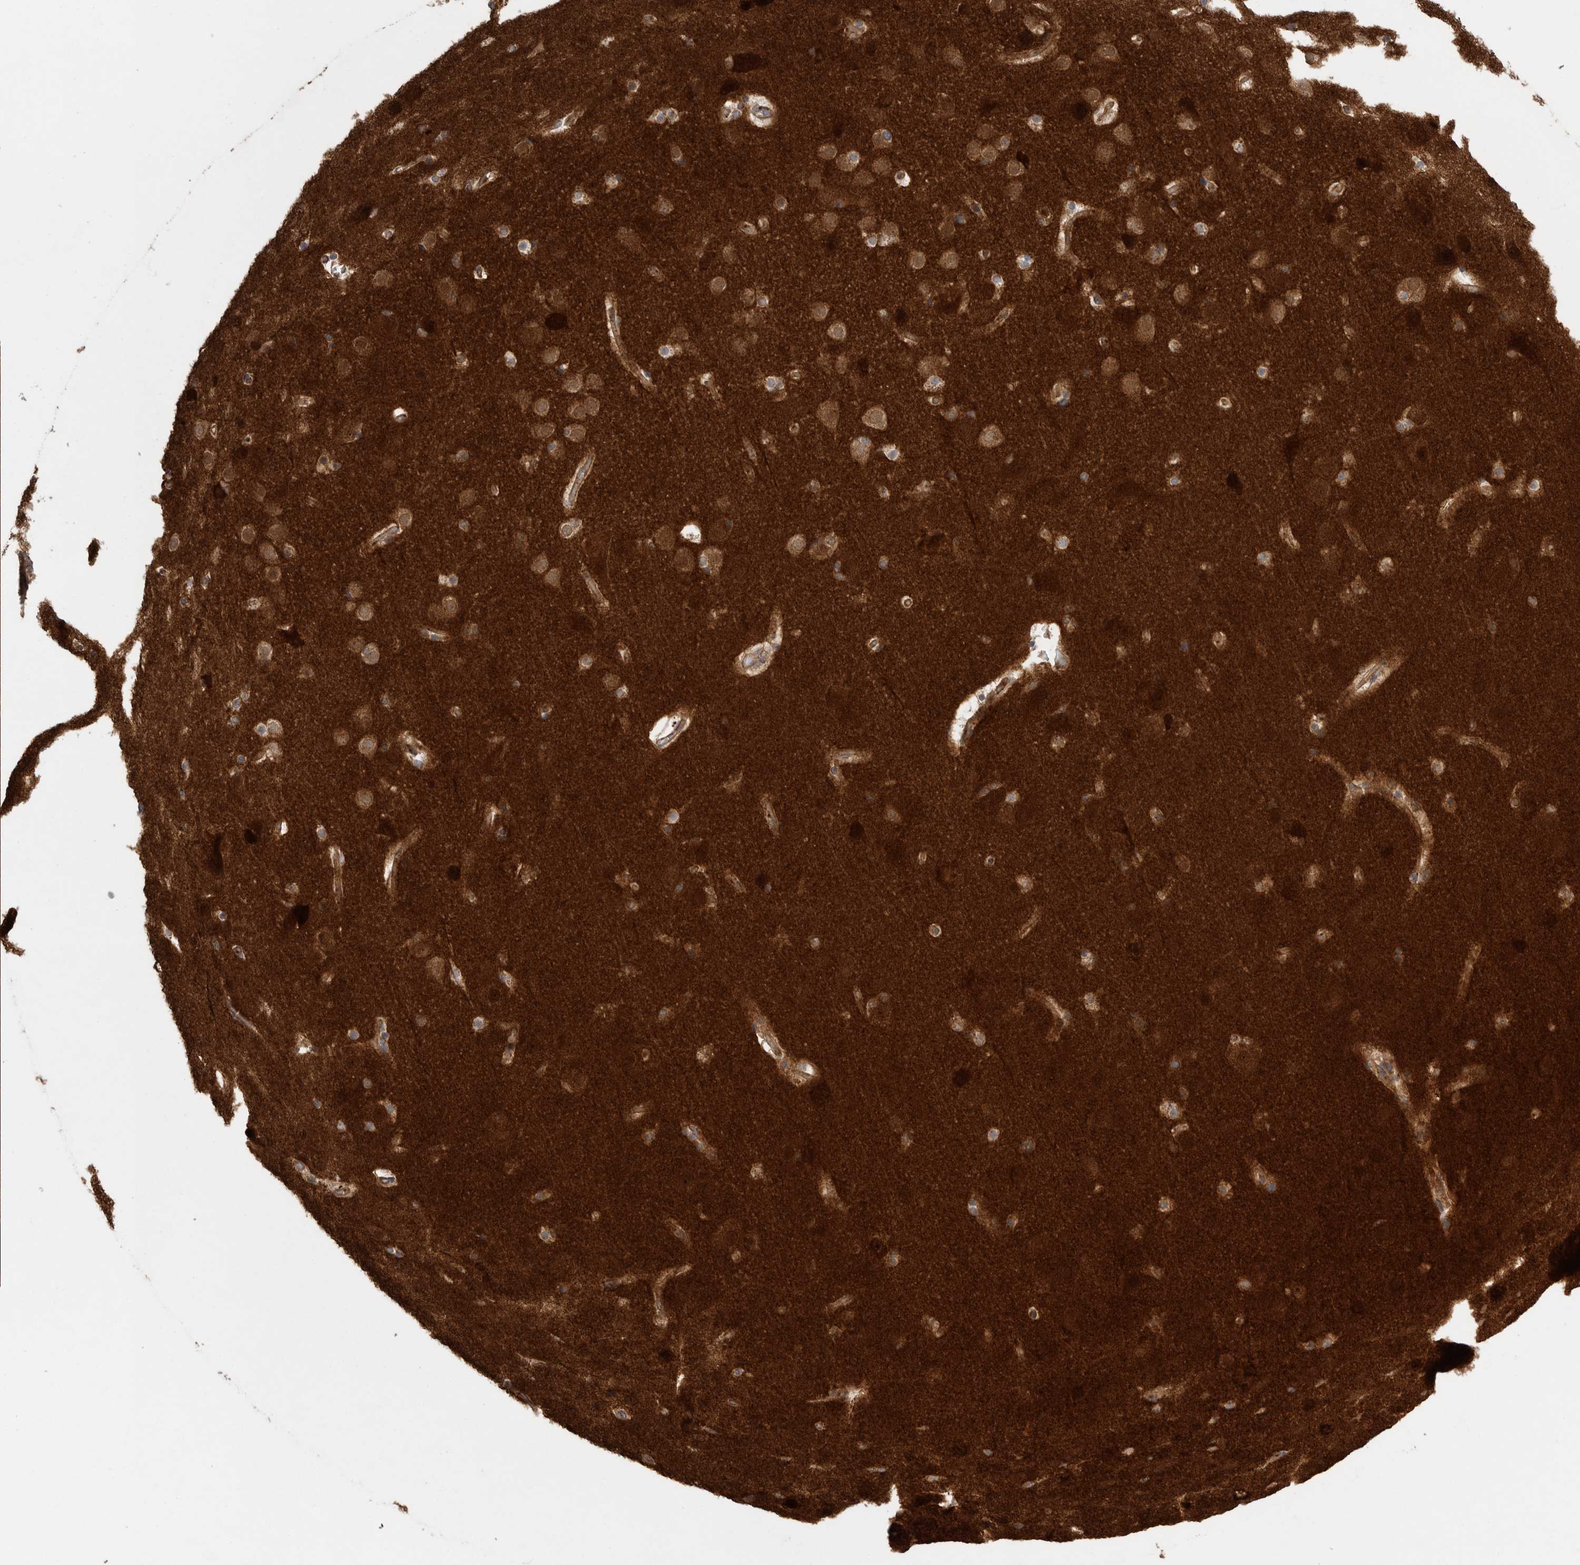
{"staining": {"intensity": "moderate", "quantity": ">75%", "location": "cytoplasmic/membranous"}, "tissue": "cerebral cortex", "cell_type": "Endothelial cells", "image_type": "normal", "snomed": [{"axis": "morphology", "description": "Normal tissue, NOS"}, {"axis": "topography", "description": "Cerebral cortex"}], "caption": "This micrograph demonstrates immunohistochemistry (IHC) staining of unremarkable human cerebral cortex, with medium moderate cytoplasmic/membranous expression in about >75% of endothelial cells.", "gene": "PRKCH", "patient": {"sex": "male", "age": 57}}